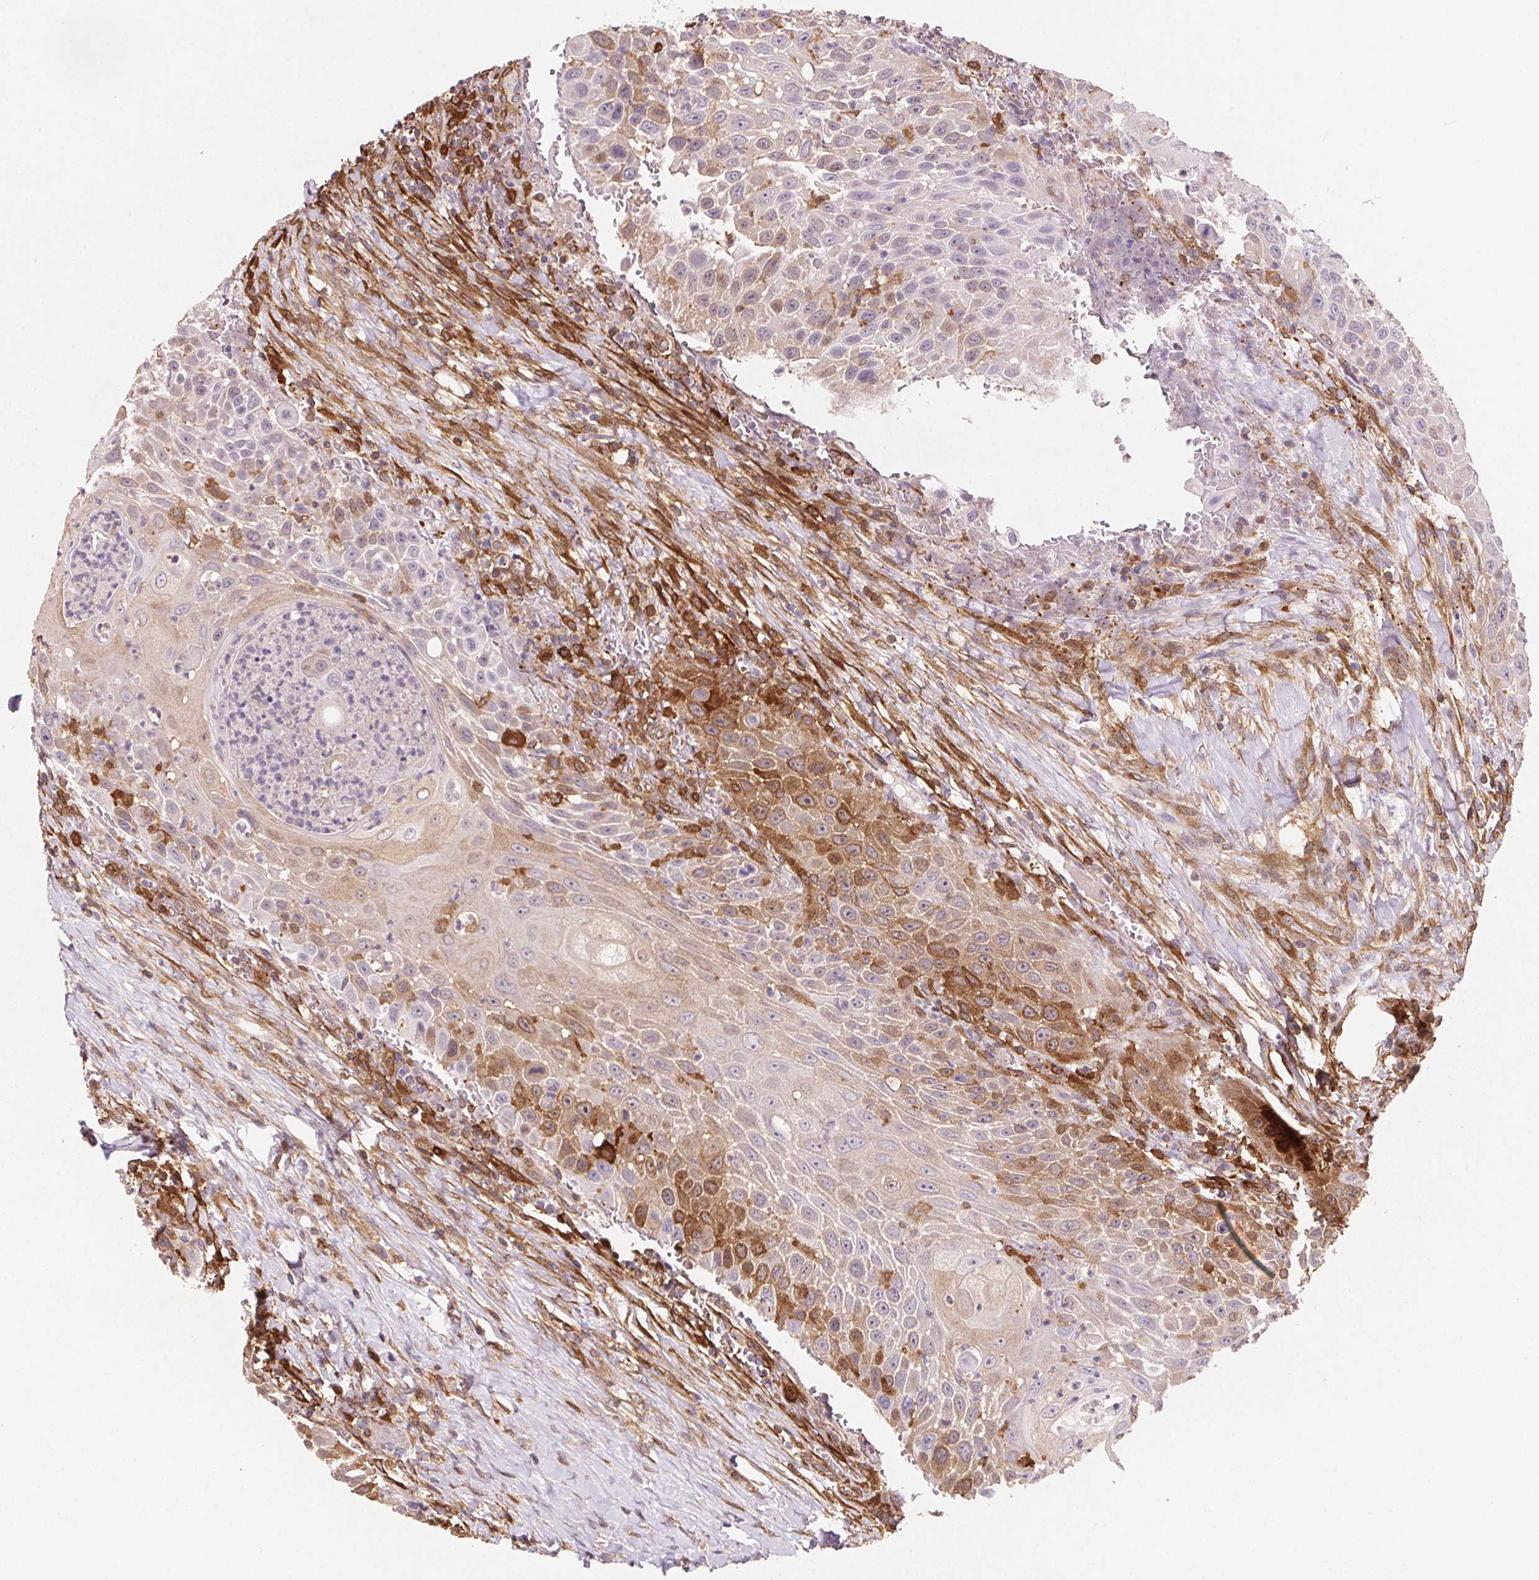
{"staining": {"intensity": "strong", "quantity": "<25%", "location": "cytoplasmic/membranous"}, "tissue": "head and neck cancer", "cell_type": "Tumor cells", "image_type": "cancer", "snomed": [{"axis": "morphology", "description": "Squamous cell carcinoma, NOS"}, {"axis": "topography", "description": "Head-Neck"}], "caption": "A photomicrograph of human head and neck cancer stained for a protein demonstrates strong cytoplasmic/membranous brown staining in tumor cells.", "gene": "GBP1", "patient": {"sex": "male", "age": 69}}